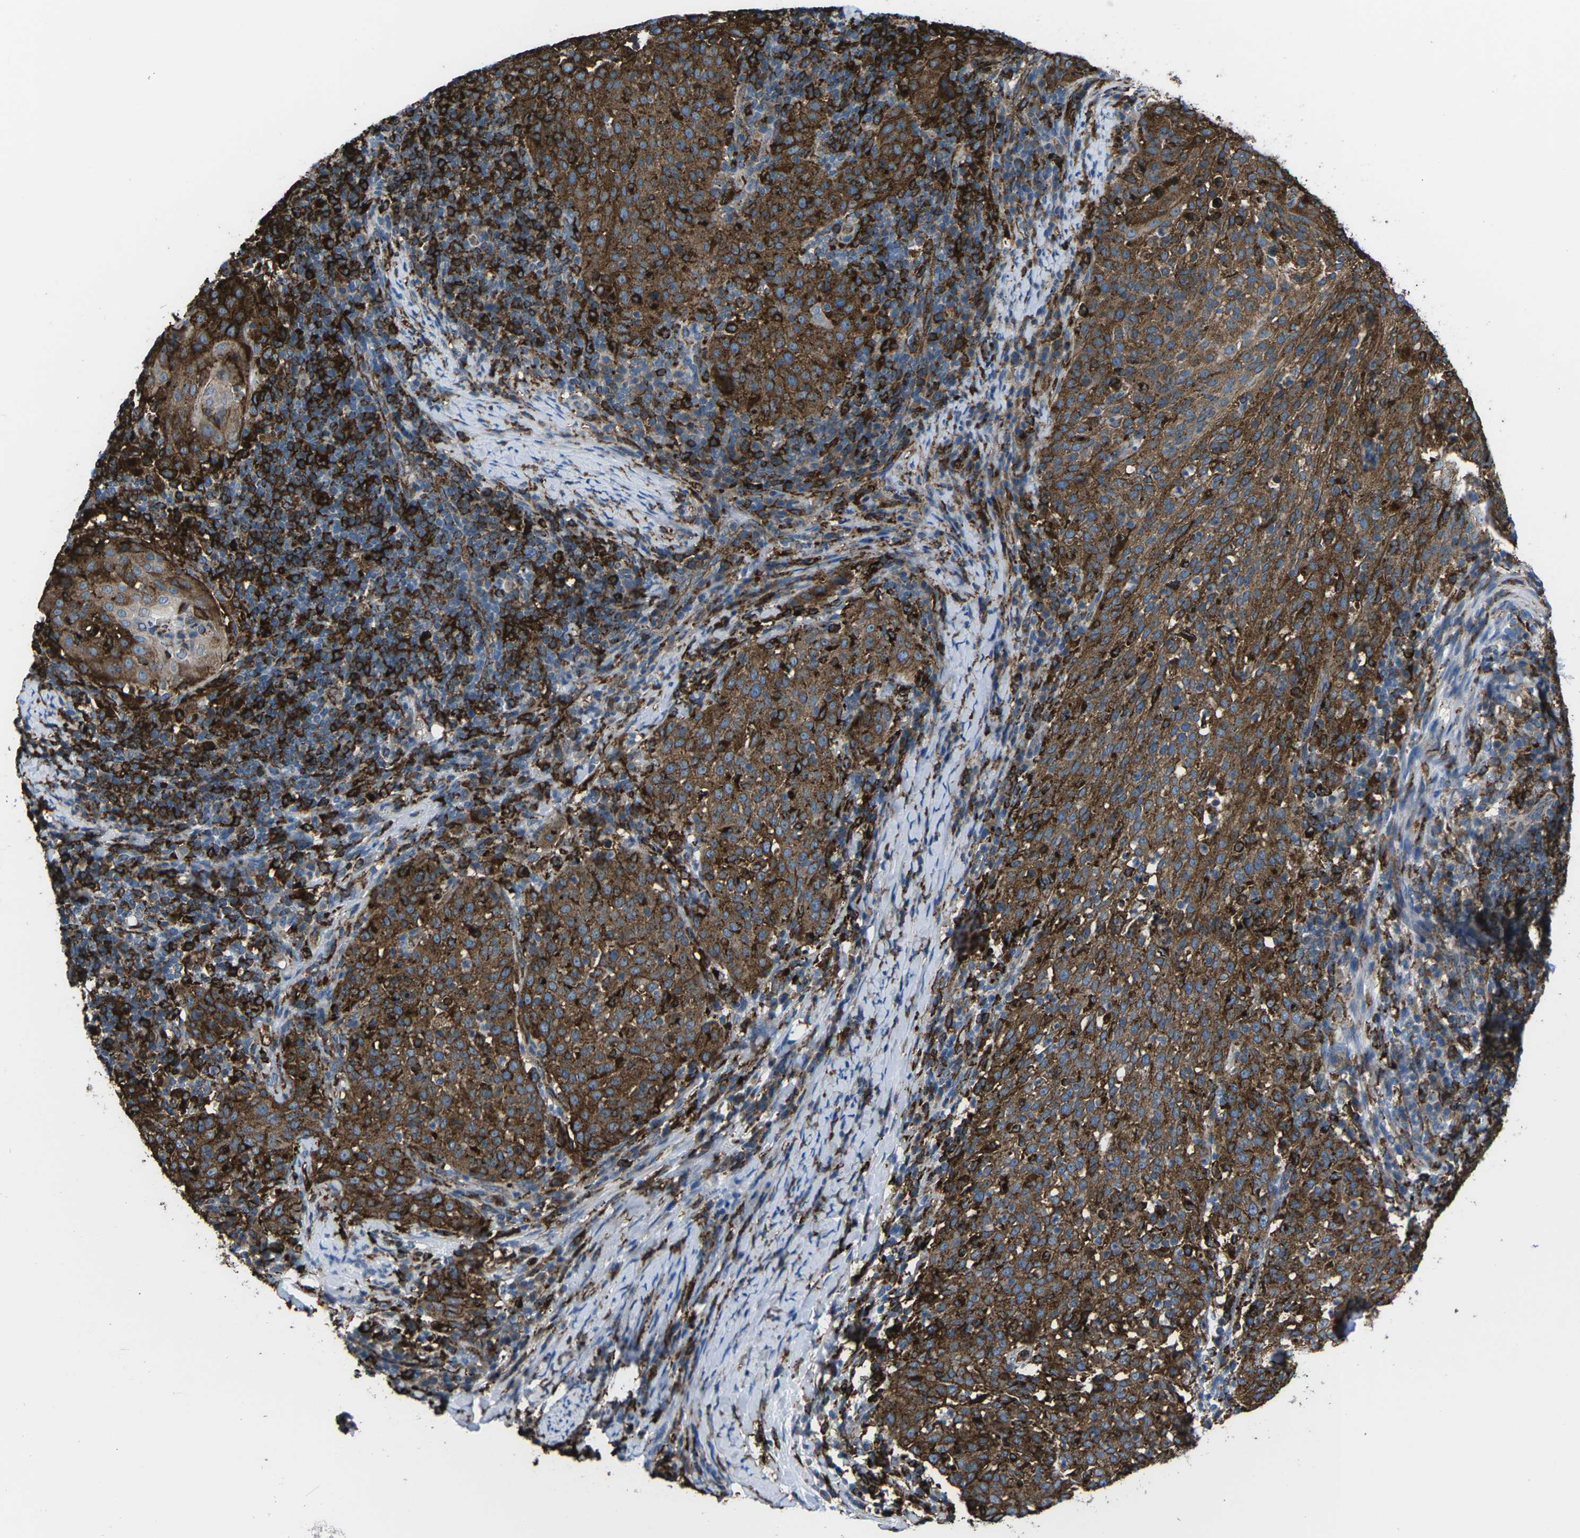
{"staining": {"intensity": "moderate", "quantity": ">75%", "location": "cytoplasmic/membranous"}, "tissue": "cervical cancer", "cell_type": "Tumor cells", "image_type": "cancer", "snomed": [{"axis": "morphology", "description": "Squamous cell carcinoma, NOS"}, {"axis": "topography", "description": "Cervix"}], "caption": "Human cervical cancer (squamous cell carcinoma) stained with a brown dye reveals moderate cytoplasmic/membranous positive positivity in approximately >75% of tumor cells.", "gene": "PTPN1", "patient": {"sex": "female", "age": 51}}